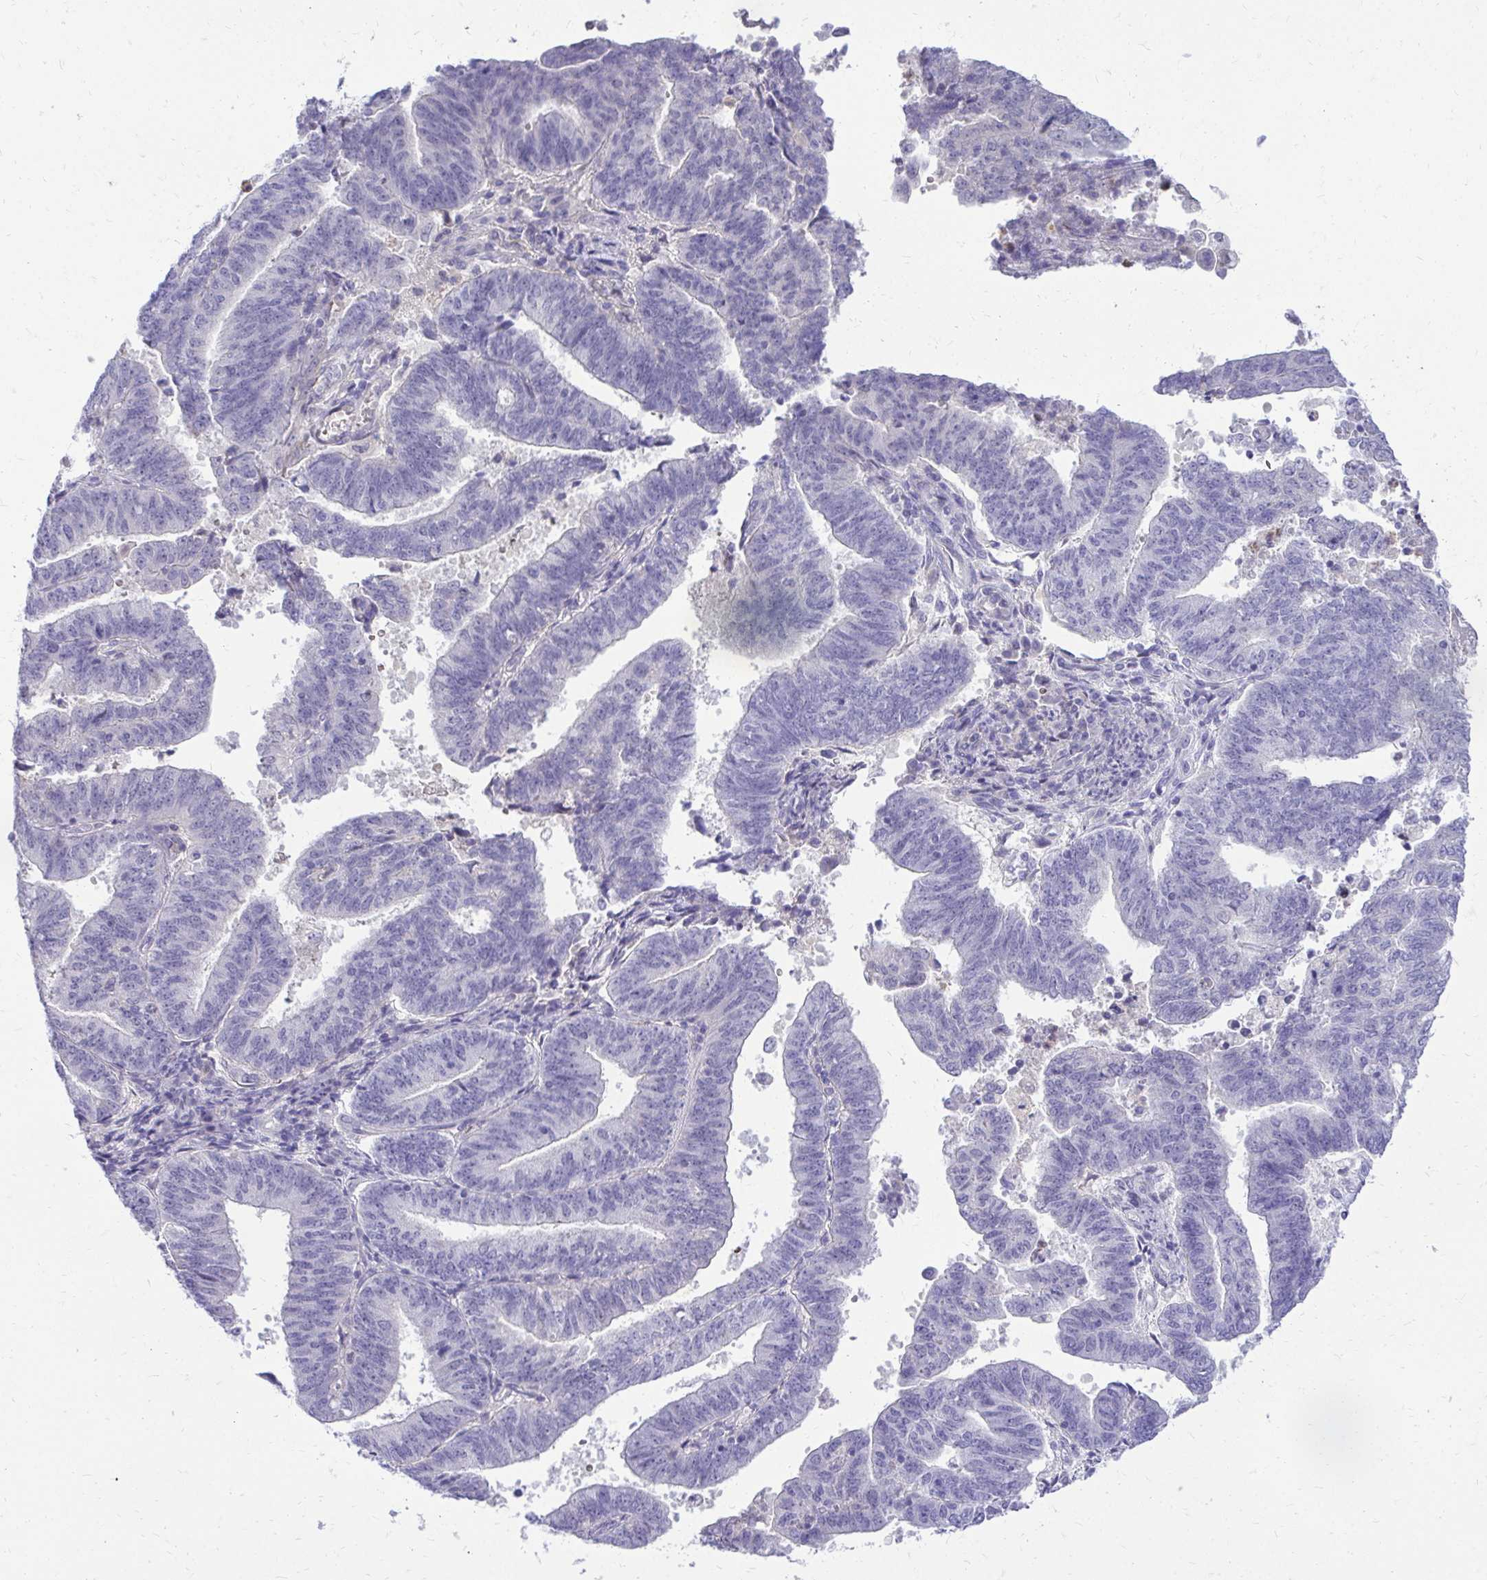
{"staining": {"intensity": "negative", "quantity": "none", "location": "none"}, "tissue": "endometrial cancer", "cell_type": "Tumor cells", "image_type": "cancer", "snomed": [{"axis": "morphology", "description": "Adenocarcinoma, NOS"}, {"axis": "topography", "description": "Endometrium"}], "caption": "Protein analysis of endometrial adenocarcinoma displays no significant positivity in tumor cells.", "gene": "ZSWIM9", "patient": {"sex": "female", "age": 82}}